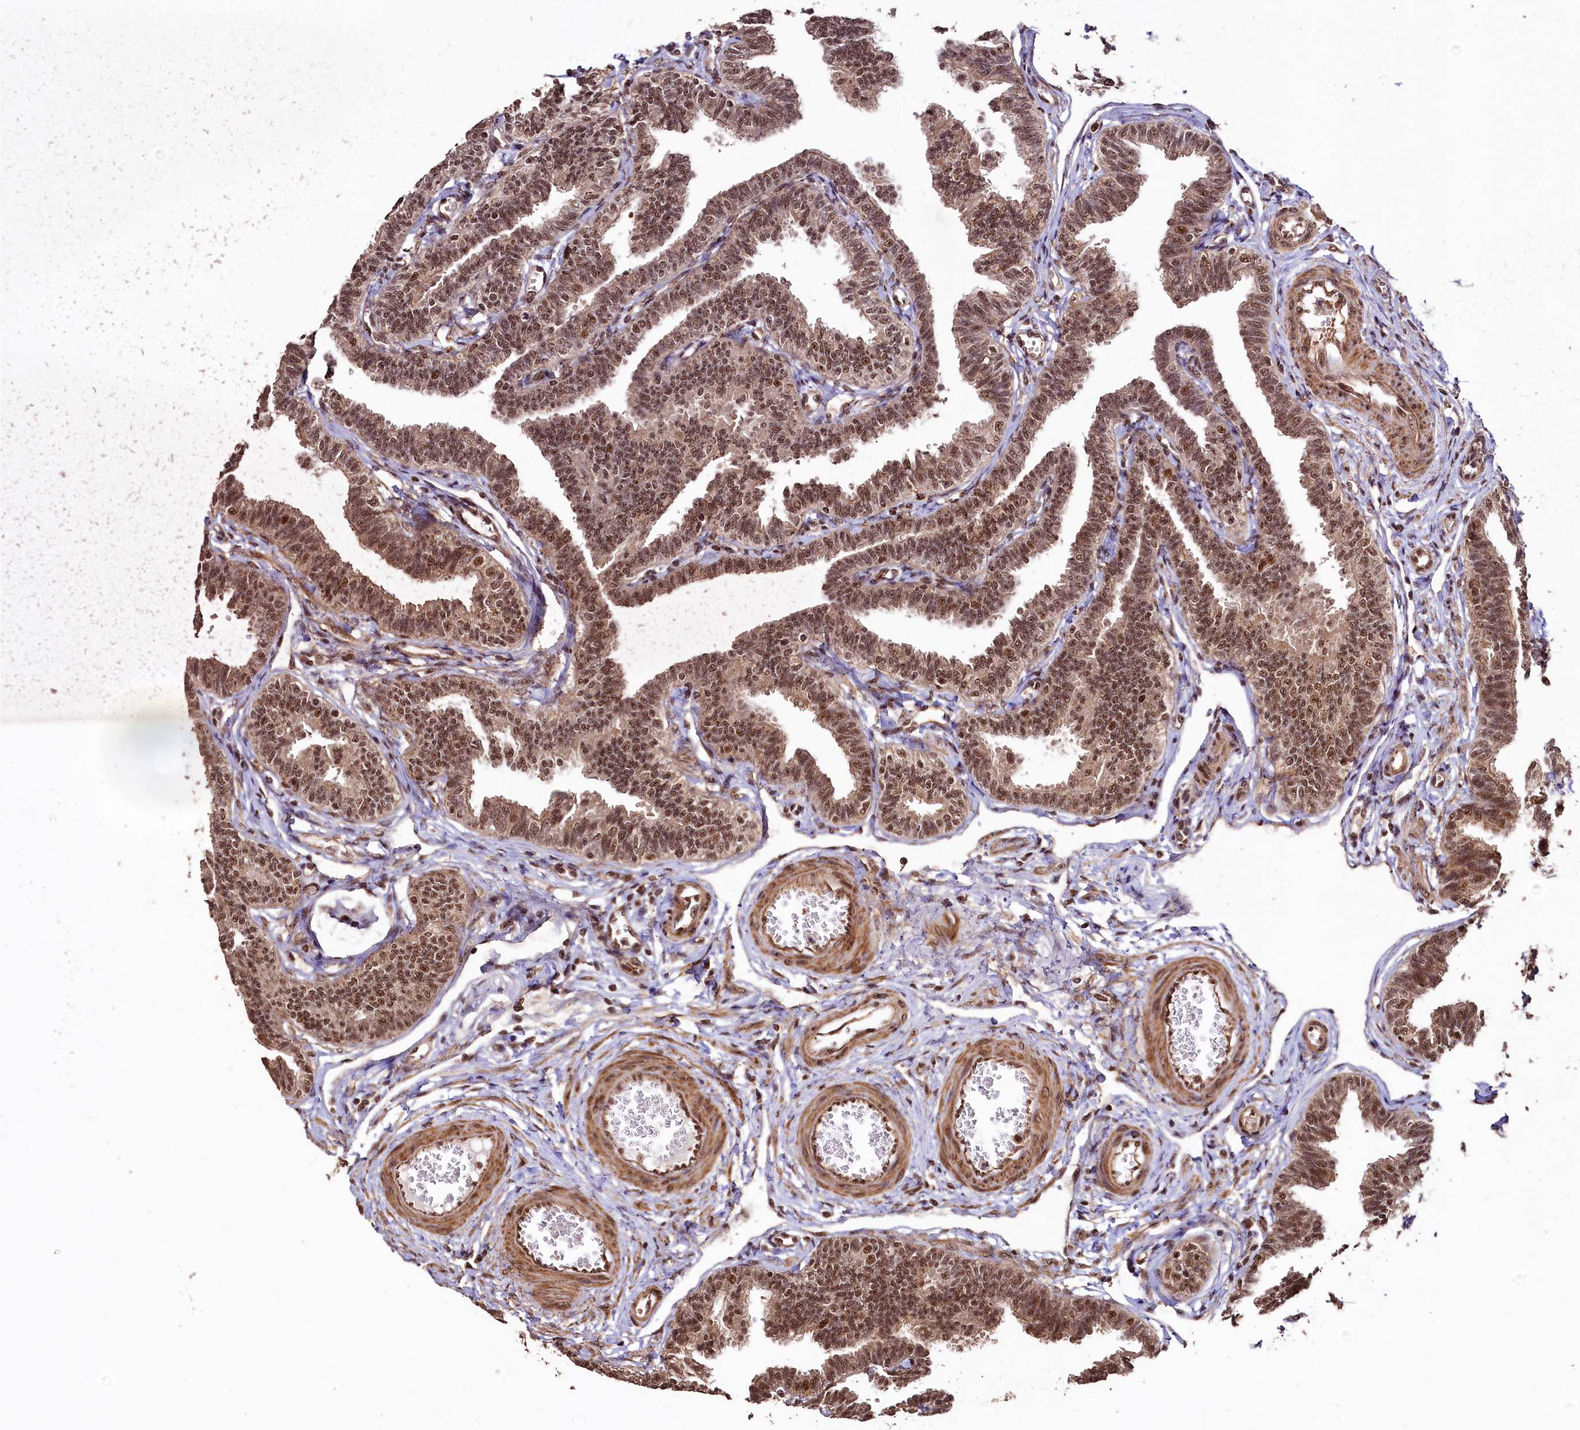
{"staining": {"intensity": "strong", "quantity": ">75%", "location": "nuclear"}, "tissue": "fallopian tube", "cell_type": "Glandular cells", "image_type": "normal", "snomed": [{"axis": "morphology", "description": "Normal tissue, NOS"}, {"axis": "topography", "description": "Fallopian tube"}, {"axis": "topography", "description": "Ovary"}], "caption": "Immunohistochemical staining of unremarkable human fallopian tube demonstrates strong nuclear protein expression in about >75% of glandular cells. (Brightfield microscopy of DAB IHC at high magnification).", "gene": "SFSWAP", "patient": {"sex": "female", "age": 23}}